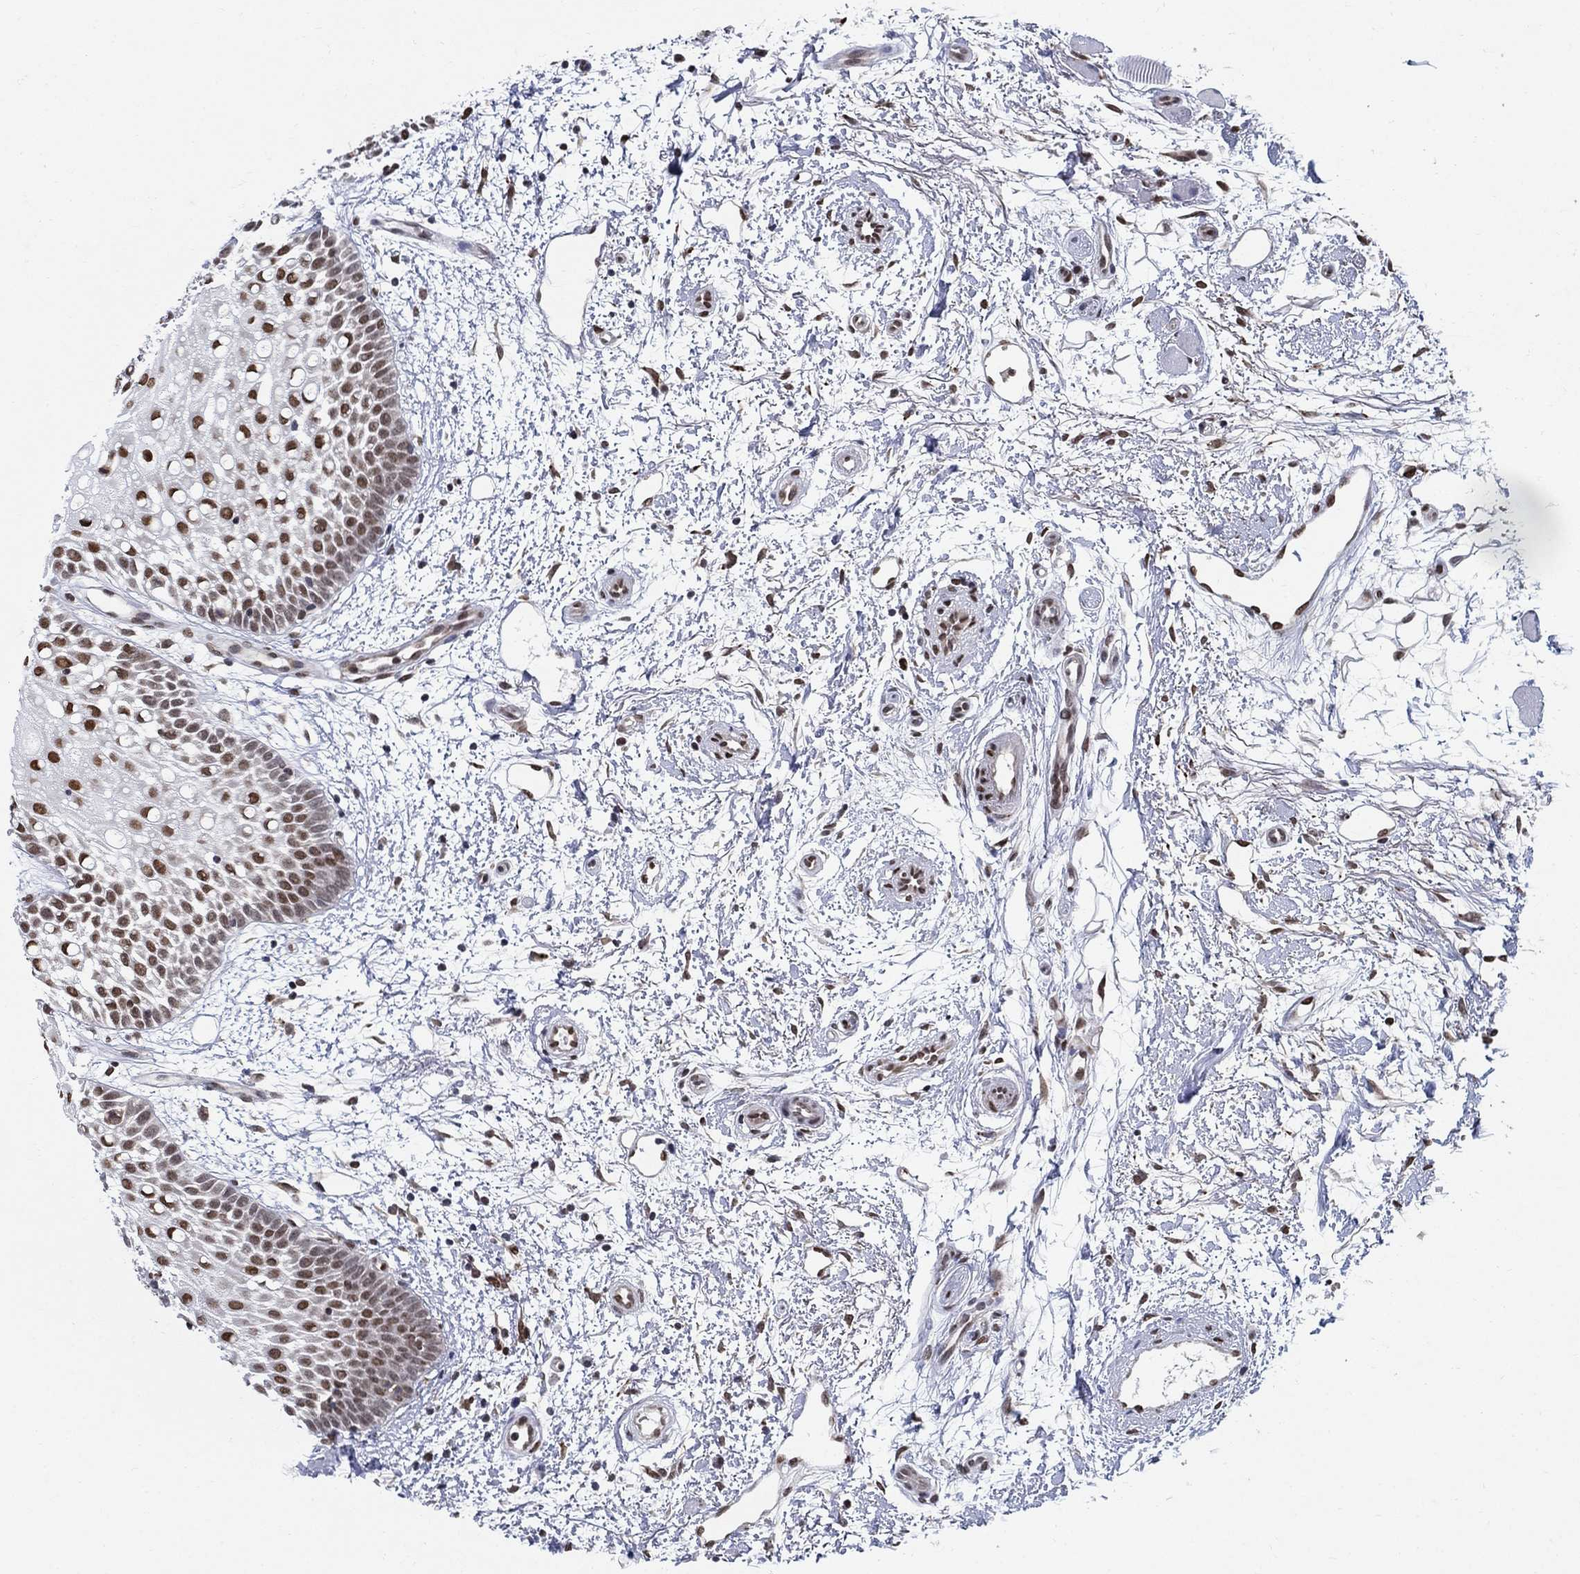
{"staining": {"intensity": "strong", "quantity": "25%-75%", "location": "nuclear"}, "tissue": "oral mucosa", "cell_type": "Squamous epithelial cells", "image_type": "normal", "snomed": [{"axis": "morphology", "description": "Normal tissue, NOS"}, {"axis": "morphology", "description": "Squamous cell carcinoma, NOS"}, {"axis": "topography", "description": "Oral tissue"}, {"axis": "topography", "description": "Head-Neck"}], "caption": "Immunohistochemical staining of normal oral mucosa exhibits strong nuclear protein positivity in approximately 25%-75% of squamous epithelial cells.", "gene": "CENPE", "patient": {"sex": "female", "age": 75}}